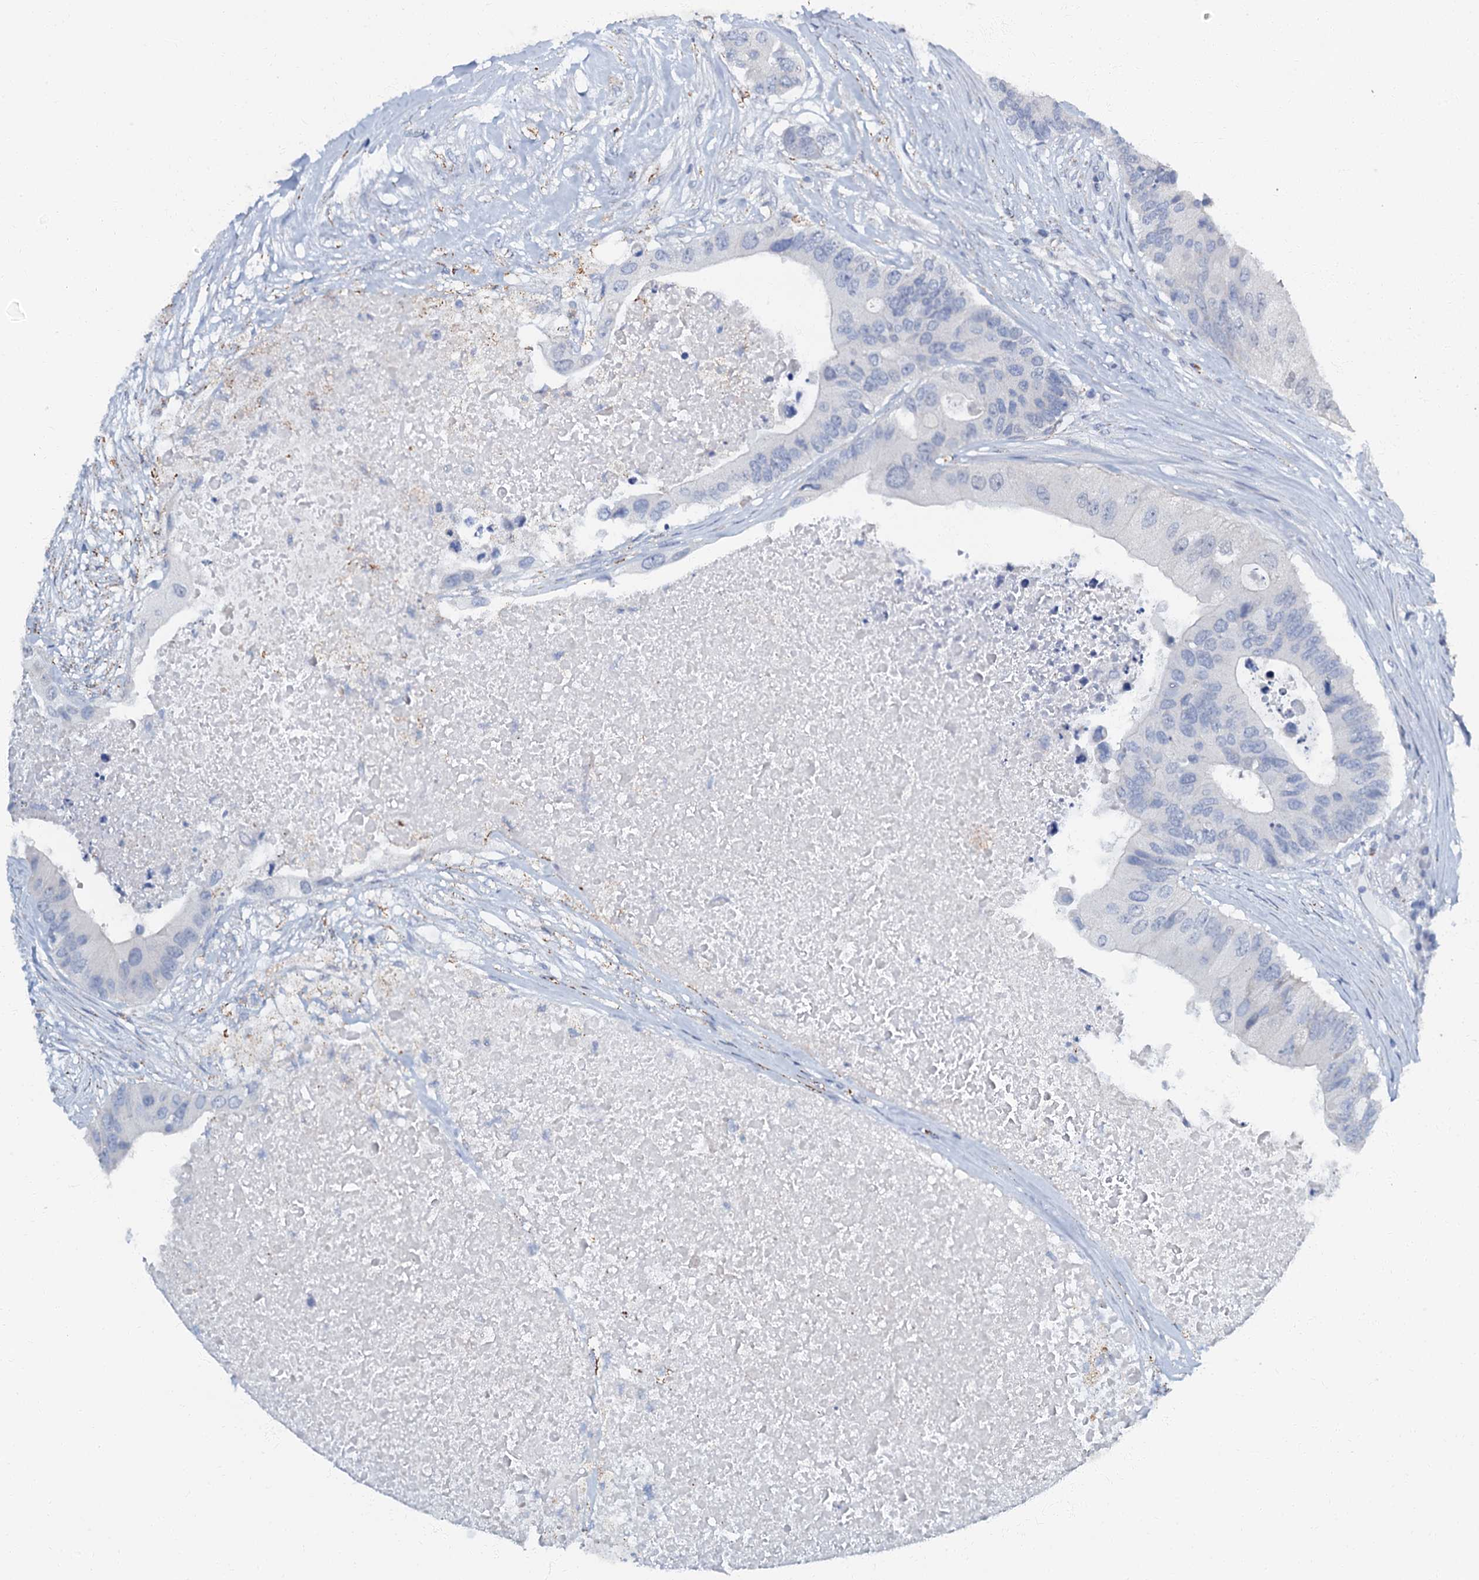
{"staining": {"intensity": "negative", "quantity": "none", "location": "none"}, "tissue": "colorectal cancer", "cell_type": "Tumor cells", "image_type": "cancer", "snomed": [{"axis": "morphology", "description": "Adenocarcinoma, NOS"}, {"axis": "topography", "description": "Colon"}], "caption": "Tumor cells show no significant staining in colorectal adenocarcinoma. (Immunohistochemistry (ihc), brightfield microscopy, high magnification).", "gene": "OLAH", "patient": {"sex": "male", "age": 71}}